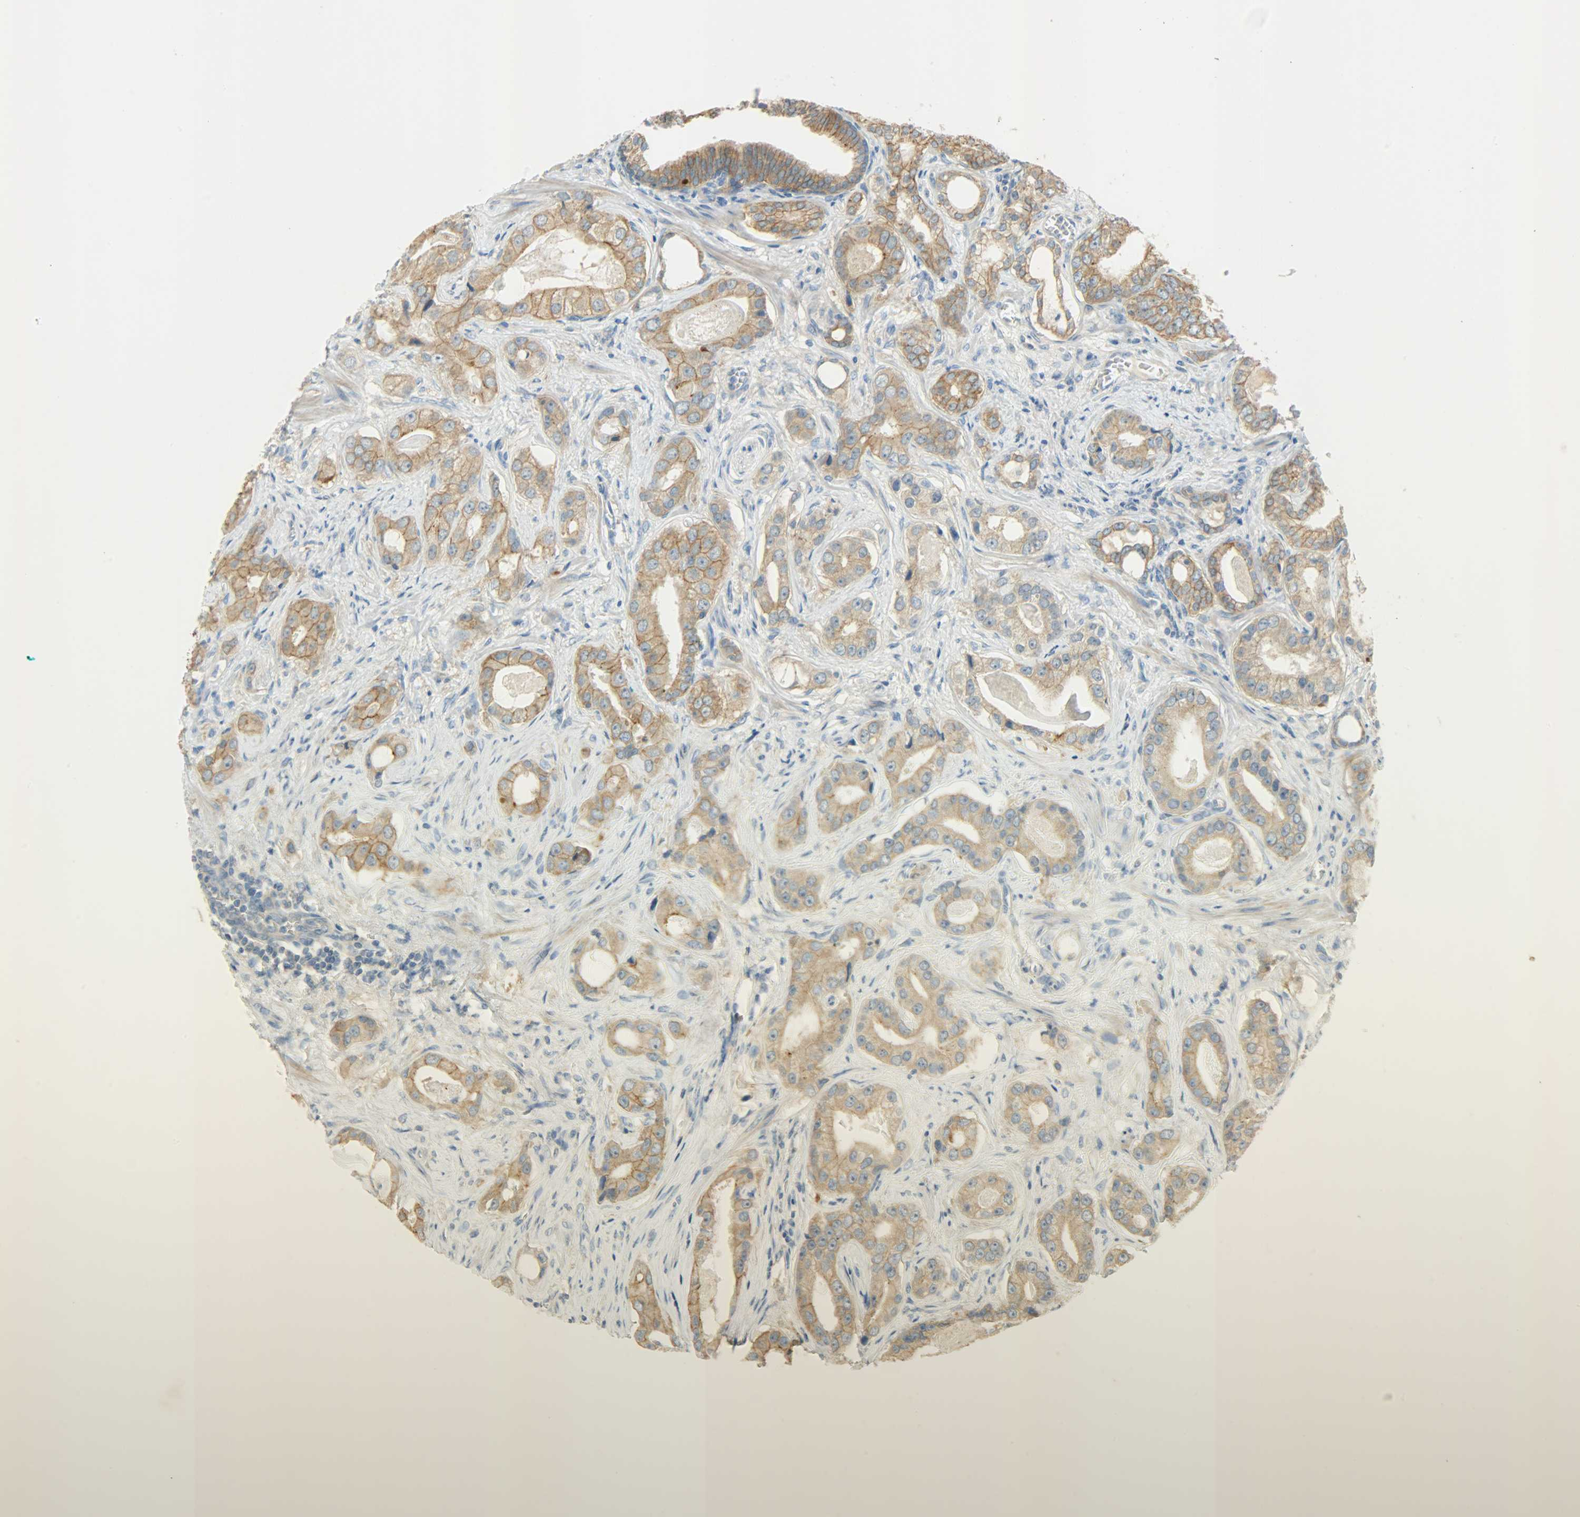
{"staining": {"intensity": "moderate", "quantity": ">75%", "location": "cytoplasmic/membranous"}, "tissue": "prostate cancer", "cell_type": "Tumor cells", "image_type": "cancer", "snomed": [{"axis": "morphology", "description": "Adenocarcinoma, Low grade"}, {"axis": "topography", "description": "Prostate"}], "caption": "Immunohistochemistry of human prostate low-grade adenocarcinoma displays medium levels of moderate cytoplasmic/membranous staining in approximately >75% of tumor cells.", "gene": "DSG2", "patient": {"sex": "male", "age": 59}}